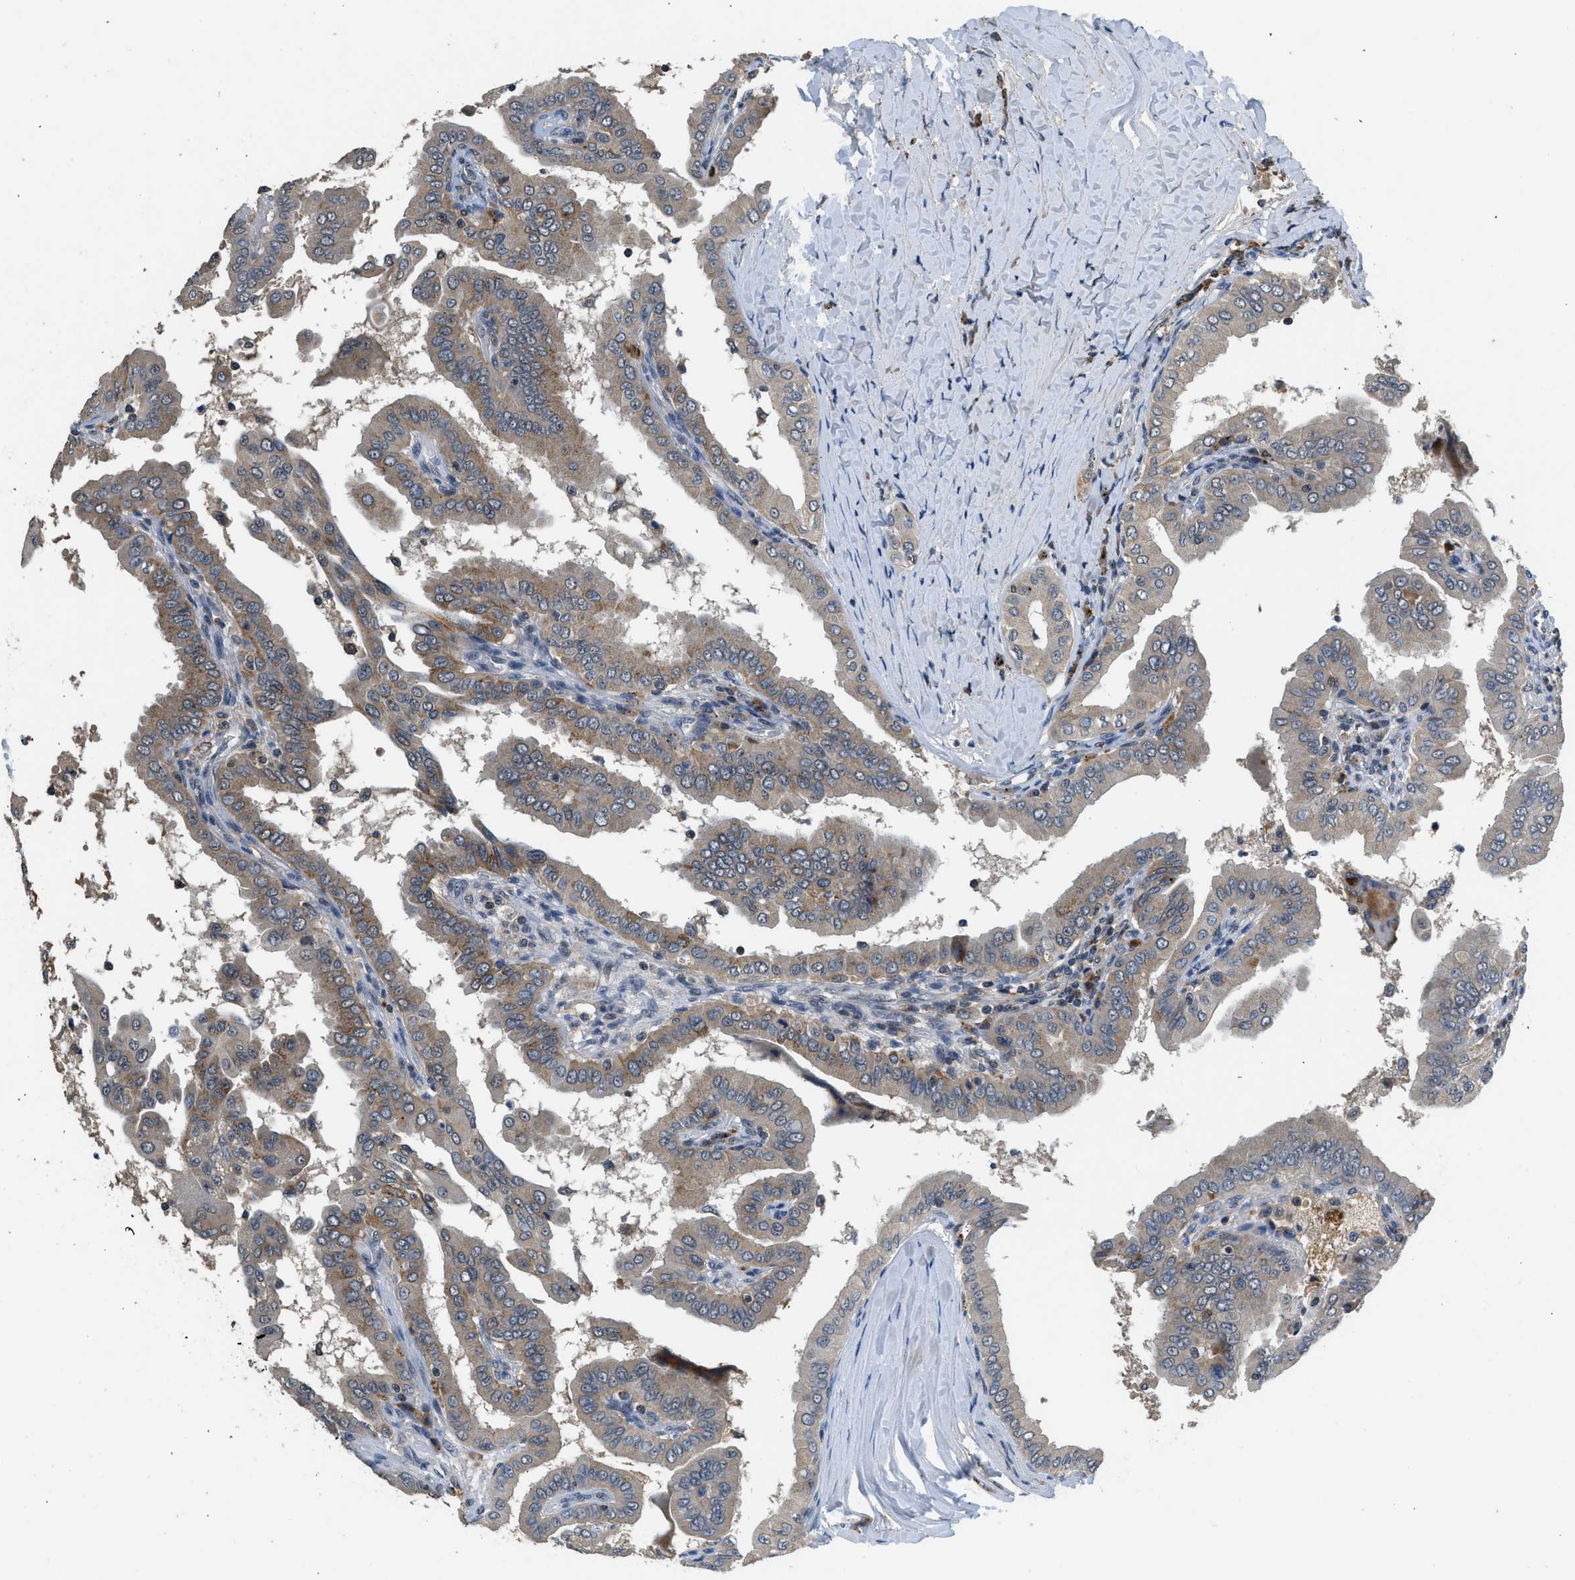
{"staining": {"intensity": "moderate", "quantity": "<25%", "location": "cytoplasmic/membranous"}, "tissue": "thyroid cancer", "cell_type": "Tumor cells", "image_type": "cancer", "snomed": [{"axis": "morphology", "description": "Papillary adenocarcinoma, NOS"}, {"axis": "topography", "description": "Thyroid gland"}], "caption": "This is a histology image of IHC staining of thyroid papillary adenocarcinoma, which shows moderate expression in the cytoplasmic/membranous of tumor cells.", "gene": "SLC15A4", "patient": {"sex": "male", "age": 33}}